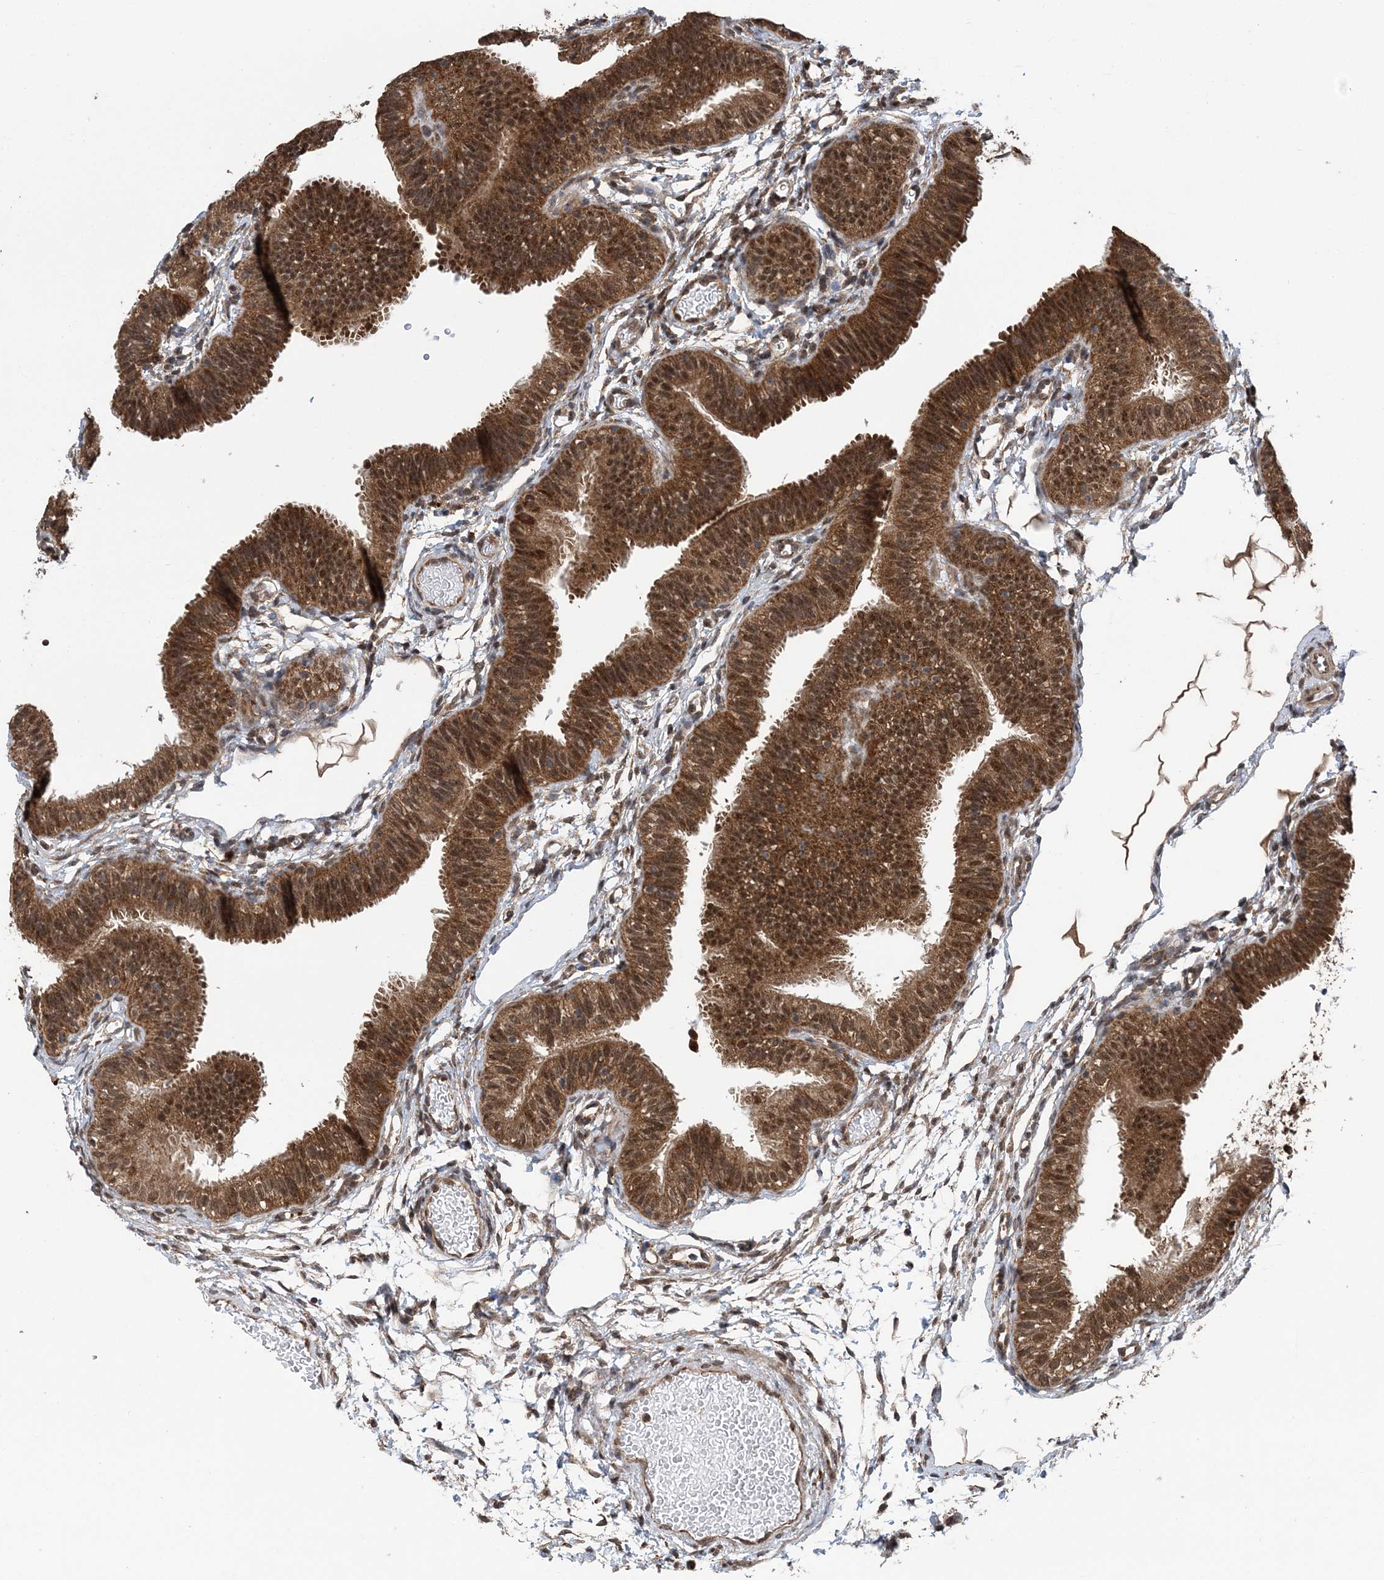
{"staining": {"intensity": "moderate", "quantity": ">75%", "location": "cytoplasmic/membranous,nuclear"}, "tissue": "fallopian tube", "cell_type": "Glandular cells", "image_type": "normal", "snomed": [{"axis": "morphology", "description": "Normal tissue, NOS"}, {"axis": "topography", "description": "Fallopian tube"}], "caption": "This photomicrograph exhibits IHC staining of unremarkable human fallopian tube, with medium moderate cytoplasmic/membranous,nuclear positivity in approximately >75% of glandular cells.", "gene": "PCBP1", "patient": {"sex": "female", "age": 35}}